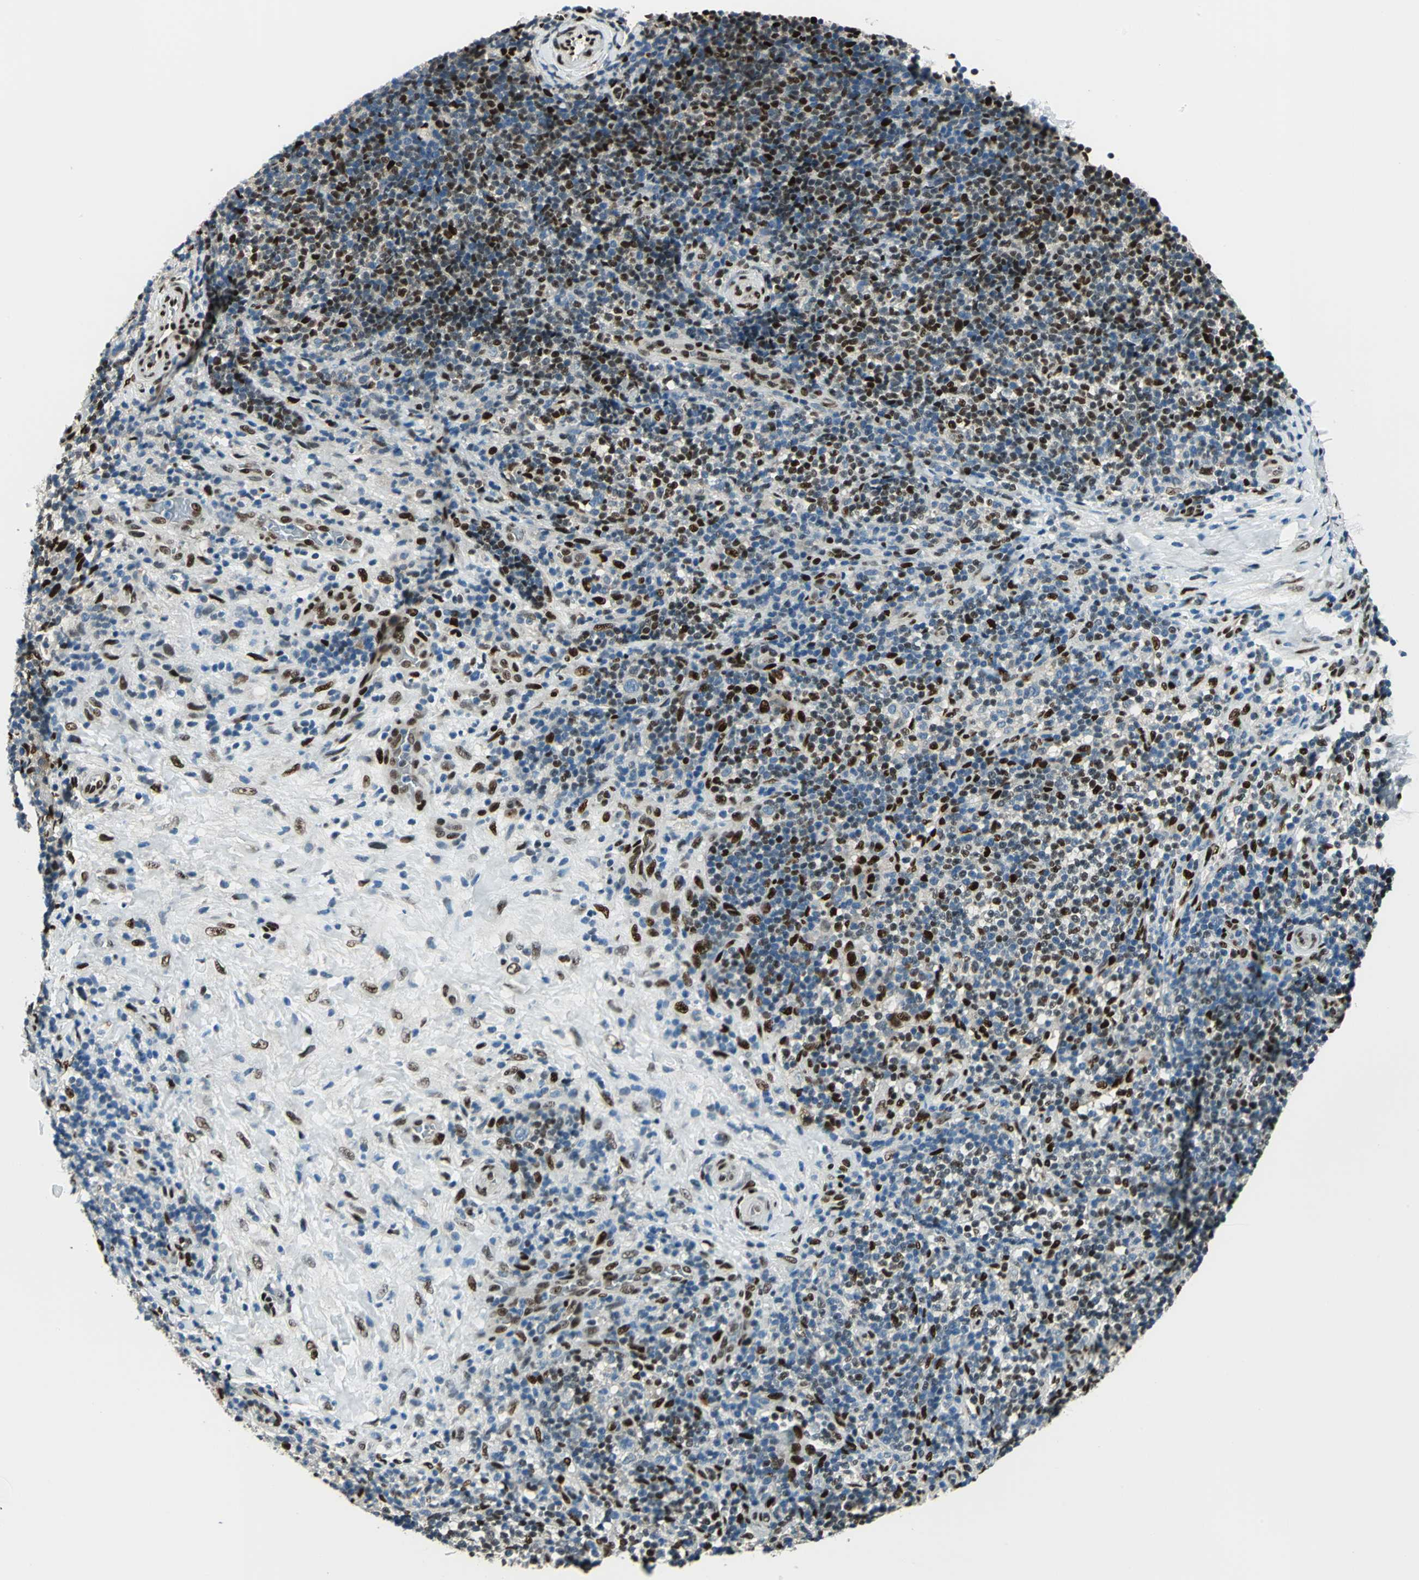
{"staining": {"intensity": "strong", "quantity": "25%-75%", "location": "nuclear"}, "tissue": "lymphoma", "cell_type": "Tumor cells", "image_type": "cancer", "snomed": [{"axis": "morphology", "description": "Malignant lymphoma, non-Hodgkin's type, Low grade"}, {"axis": "topography", "description": "Lymph node"}], "caption": "Brown immunohistochemical staining in human lymphoma displays strong nuclear staining in about 25%-75% of tumor cells. The protein is stained brown, and the nuclei are stained in blue (DAB IHC with brightfield microscopy, high magnification).", "gene": "NFIA", "patient": {"sex": "female", "age": 76}}